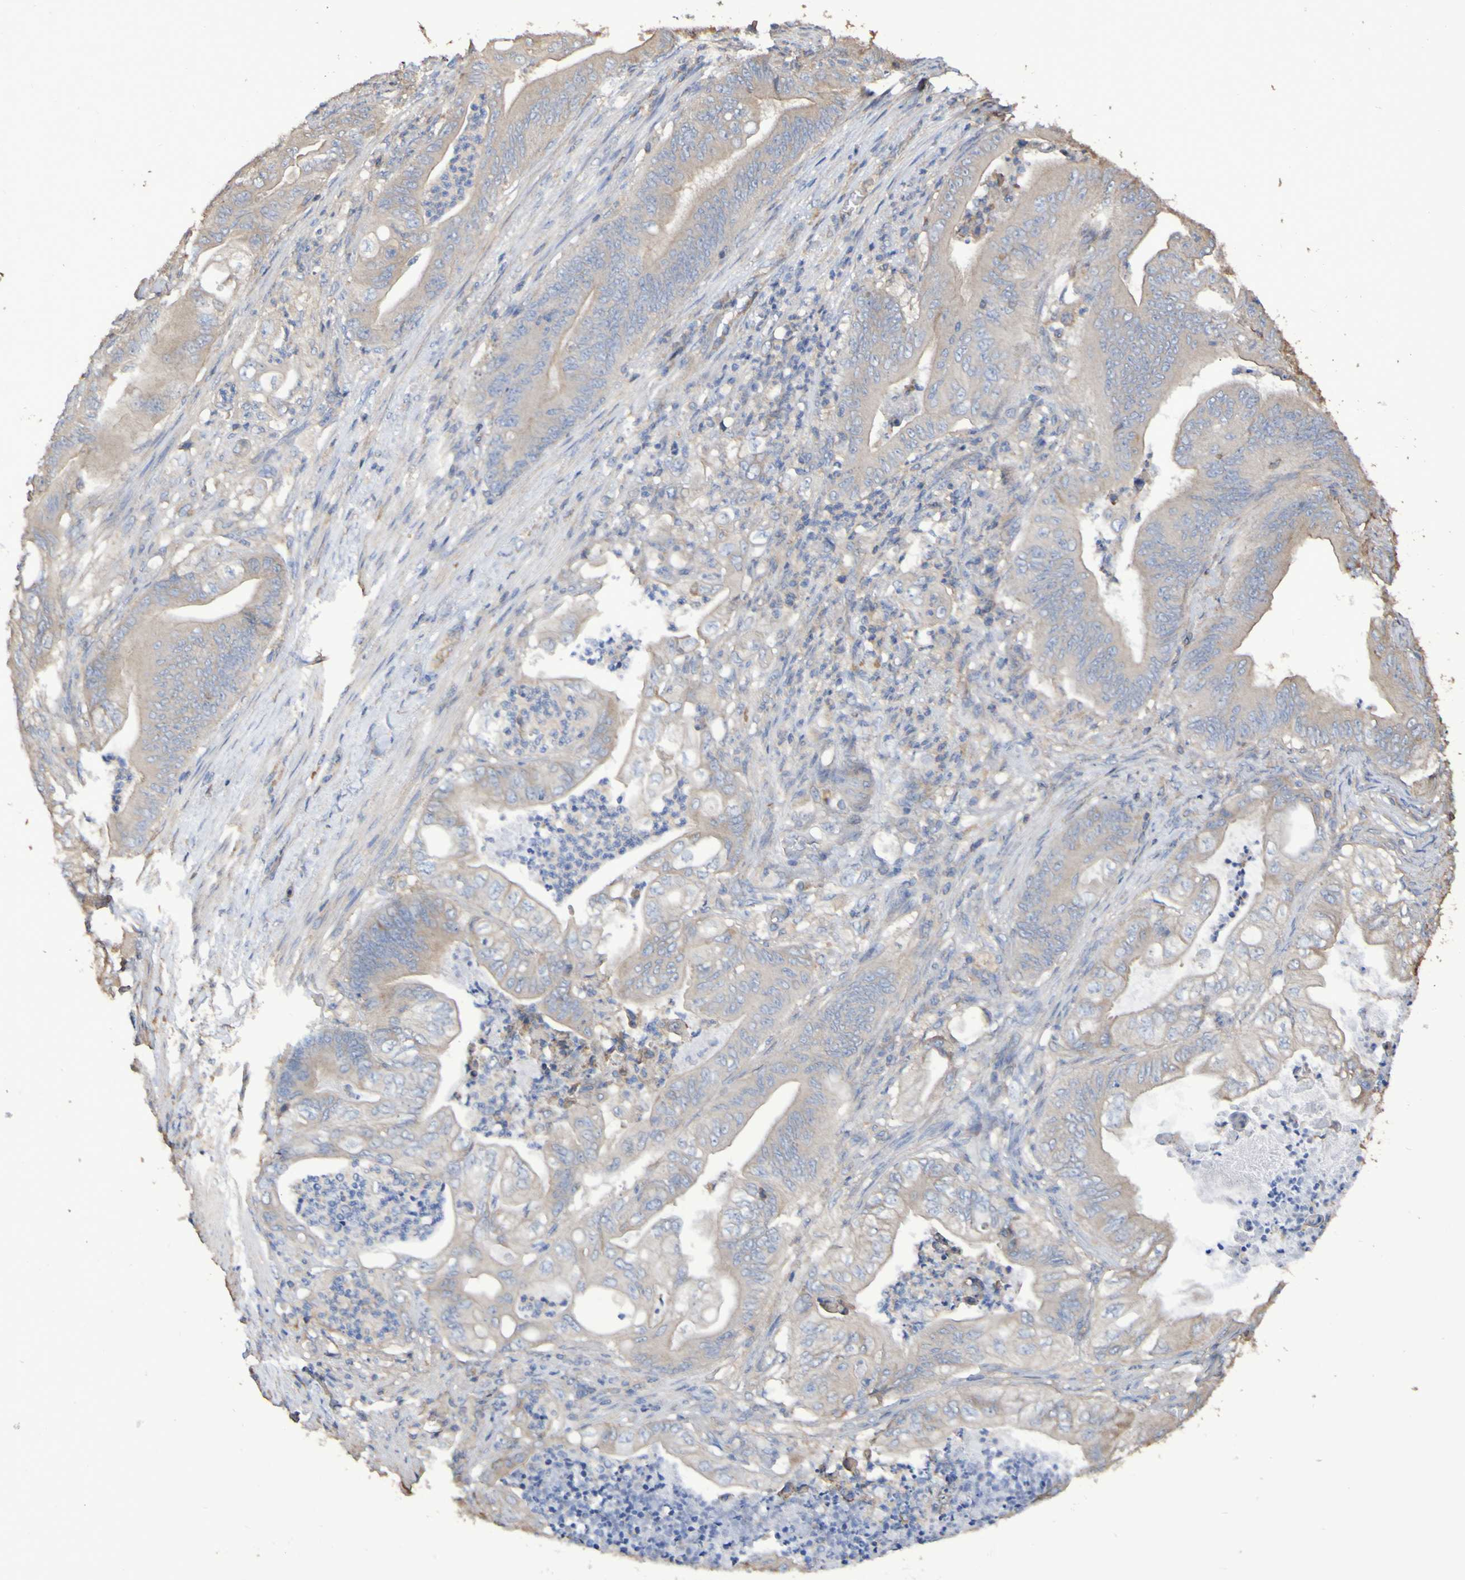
{"staining": {"intensity": "weak", "quantity": "<25%", "location": "cytoplasmic/membranous"}, "tissue": "stomach cancer", "cell_type": "Tumor cells", "image_type": "cancer", "snomed": [{"axis": "morphology", "description": "Adenocarcinoma, NOS"}, {"axis": "topography", "description": "Stomach"}], "caption": "High magnification brightfield microscopy of adenocarcinoma (stomach) stained with DAB (brown) and counterstained with hematoxylin (blue): tumor cells show no significant positivity.", "gene": "SYNJ1", "patient": {"sex": "female", "age": 73}}